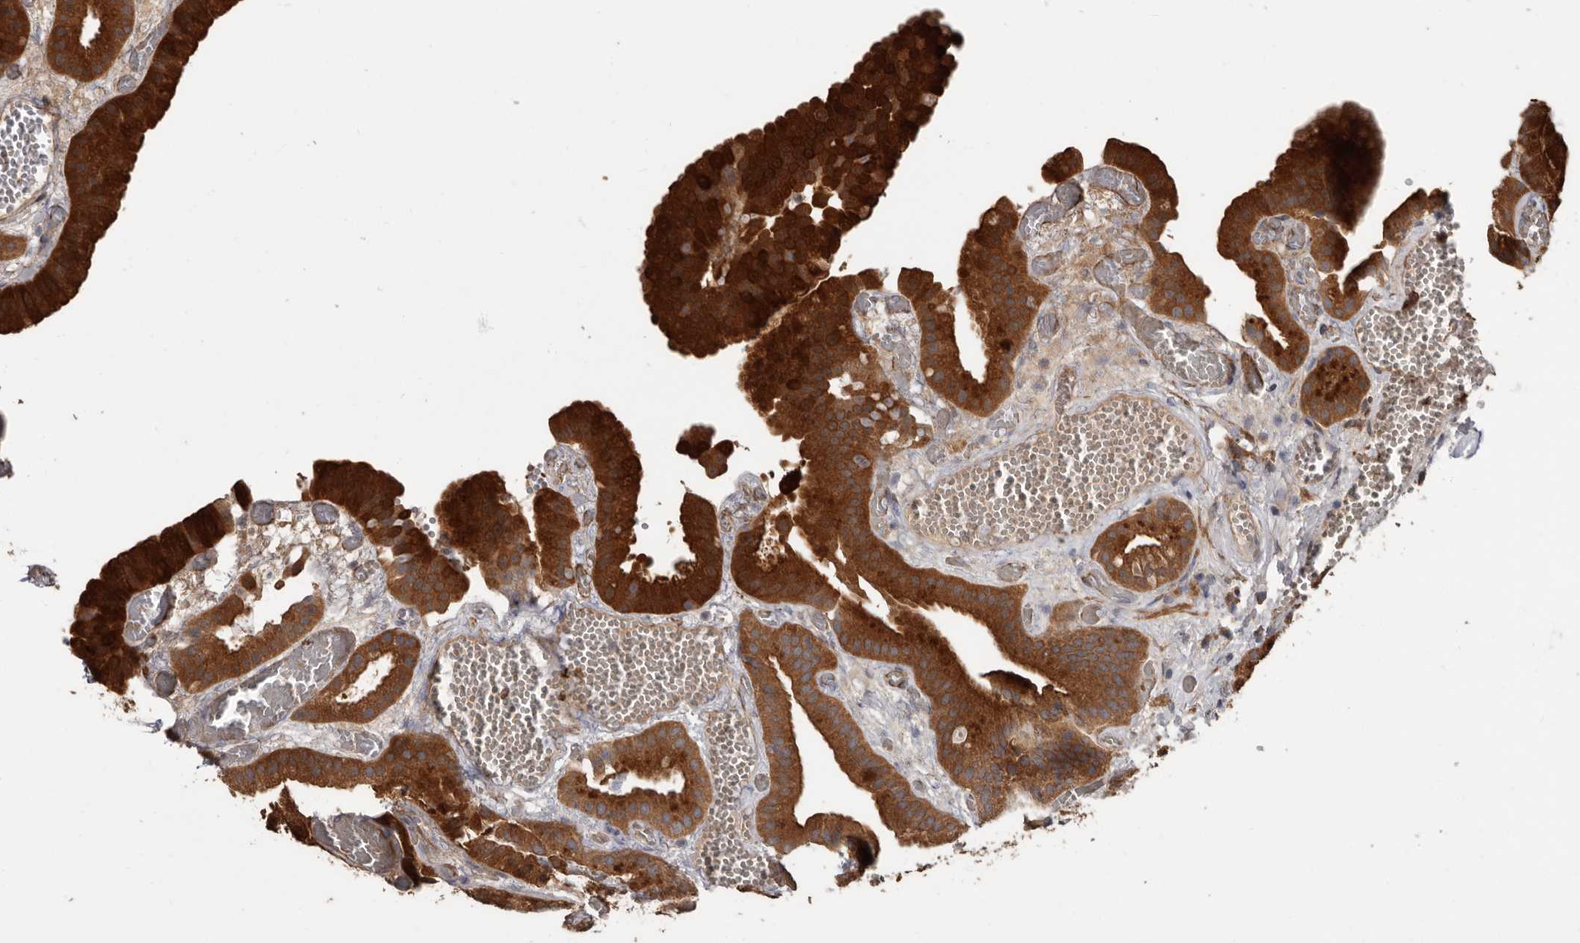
{"staining": {"intensity": "strong", "quantity": ">75%", "location": "cytoplasmic/membranous"}, "tissue": "gallbladder", "cell_type": "Glandular cells", "image_type": "normal", "snomed": [{"axis": "morphology", "description": "Normal tissue, NOS"}, {"axis": "topography", "description": "Gallbladder"}], "caption": "The micrograph reveals staining of benign gallbladder, revealing strong cytoplasmic/membranous protein staining (brown color) within glandular cells.", "gene": "ARHGEF5", "patient": {"sex": "female", "age": 64}}